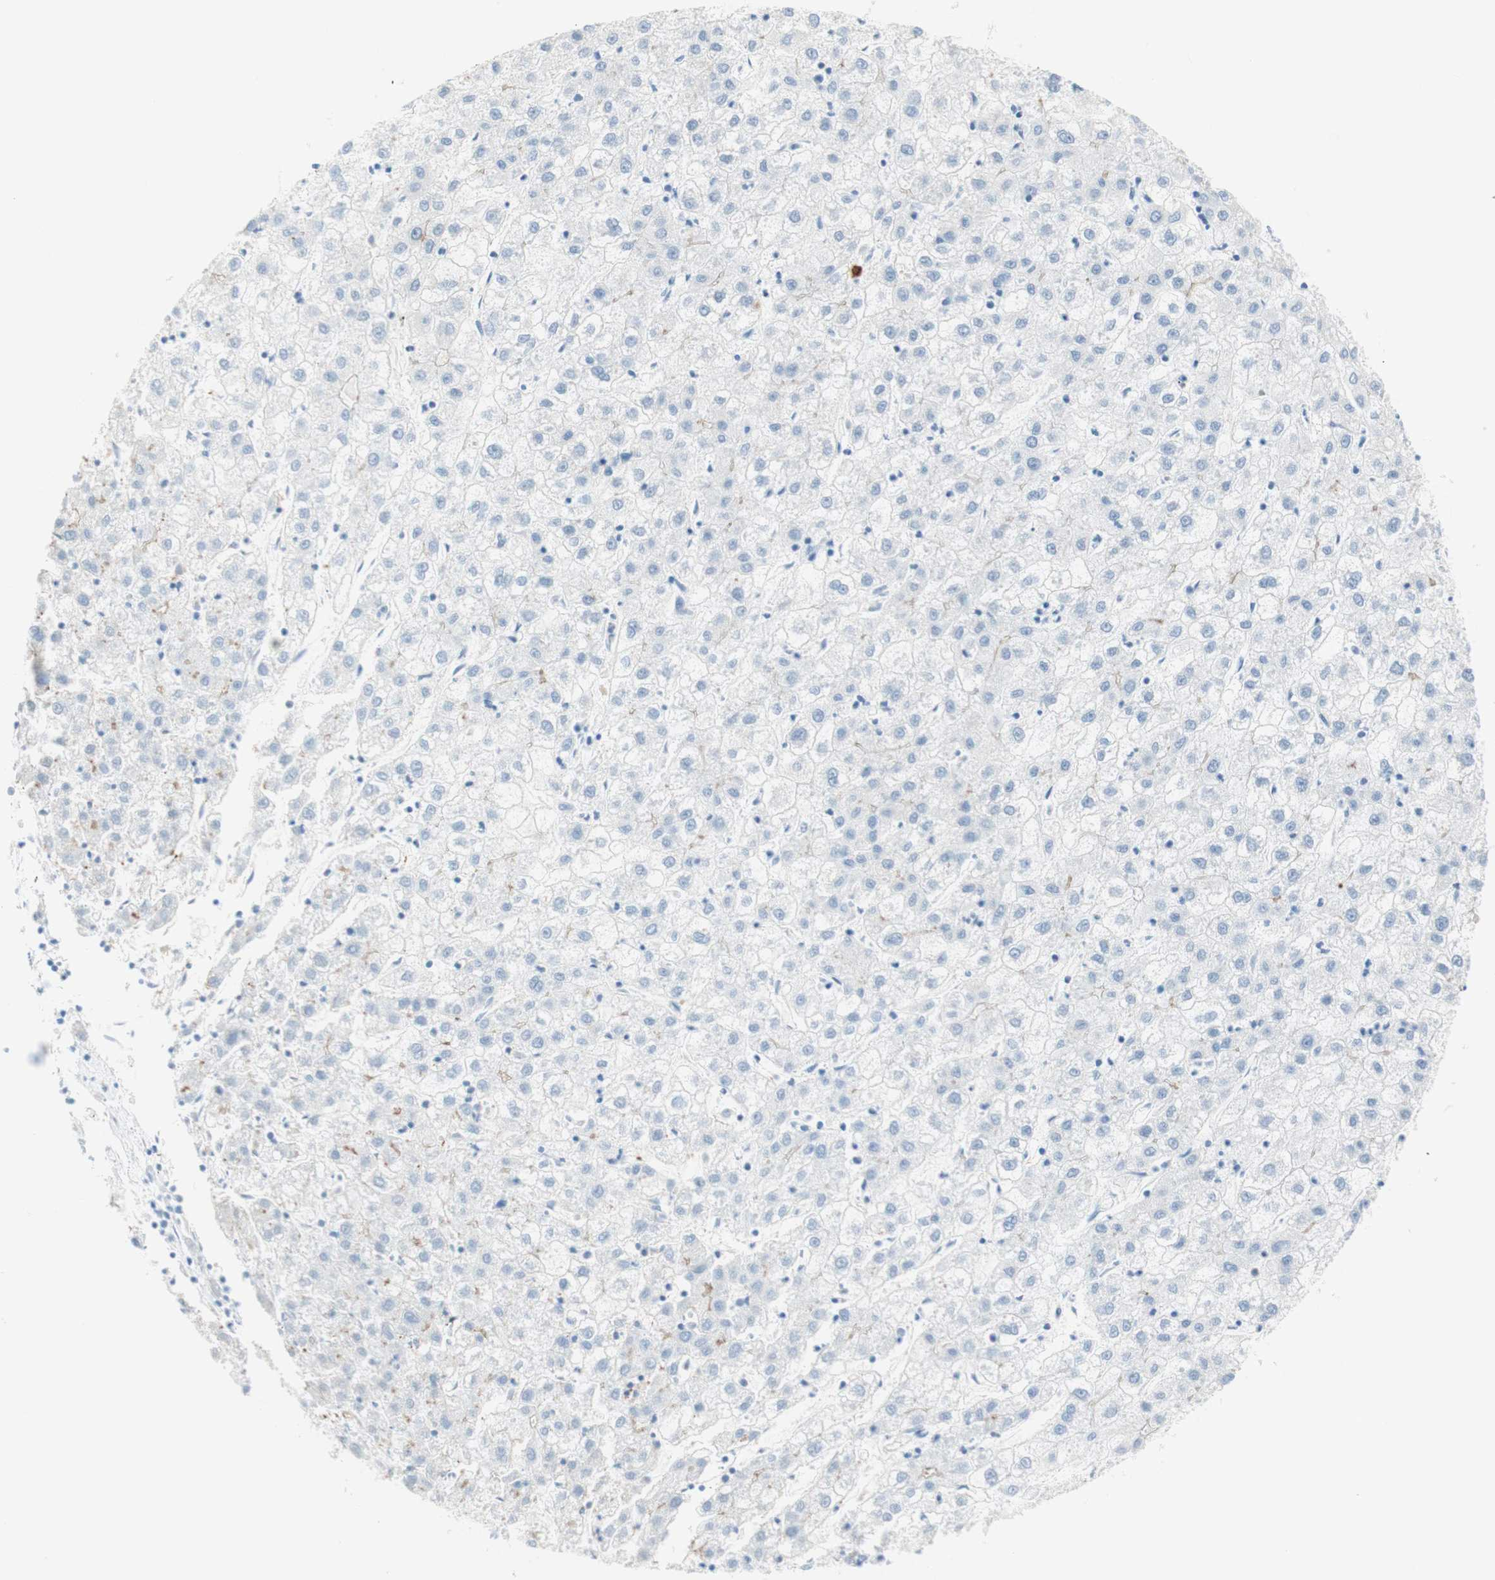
{"staining": {"intensity": "negative", "quantity": "none", "location": "none"}, "tissue": "liver cancer", "cell_type": "Tumor cells", "image_type": "cancer", "snomed": [{"axis": "morphology", "description": "Carcinoma, Hepatocellular, NOS"}, {"axis": "topography", "description": "Liver"}], "caption": "Immunohistochemistry (IHC) micrograph of neoplastic tissue: hepatocellular carcinoma (liver) stained with DAB exhibits no significant protein staining in tumor cells.", "gene": "CEACAM1", "patient": {"sex": "male", "age": 72}}